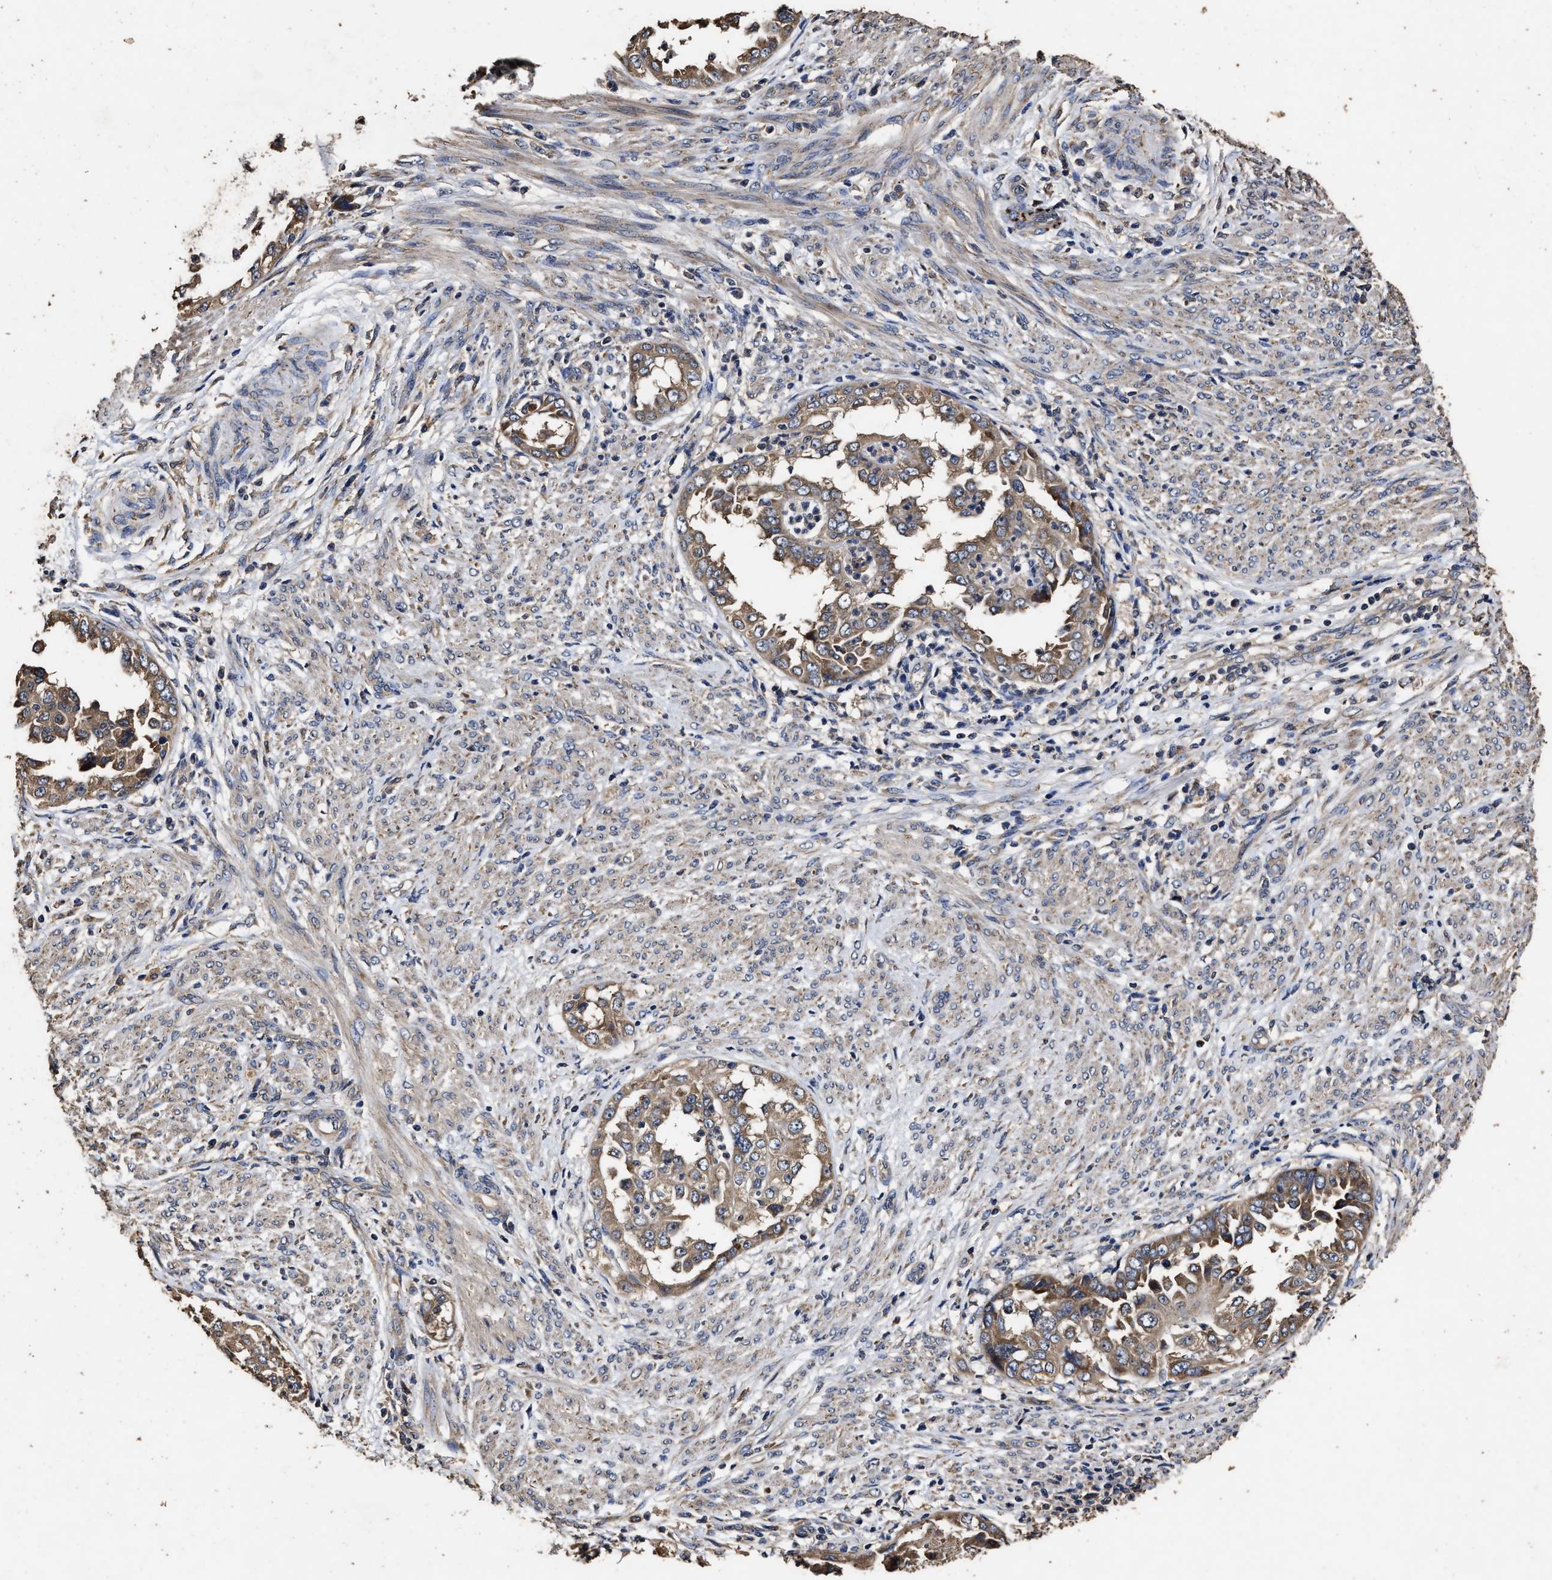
{"staining": {"intensity": "moderate", "quantity": ">75%", "location": "cytoplasmic/membranous"}, "tissue": "endometrial cancer", "cell_type": "Tumor cells", "image_type": "cancer", "snomed": [{"axis": "morphology", "description": "Adenocarcinoma, NOS"}, {"axis": "topography", "description": "Endometrium"}], "caption": "Brown immunohistochemical staining in endometrial adenocarcinoma displays moderate cytoplasmic/membranous positivity in about >75% of tumor cells. Ihc stains the protein in brown and the nuclei are stained blue.", "gene": "PPM1K", "patient": {"sex": "female", "age": 85}}